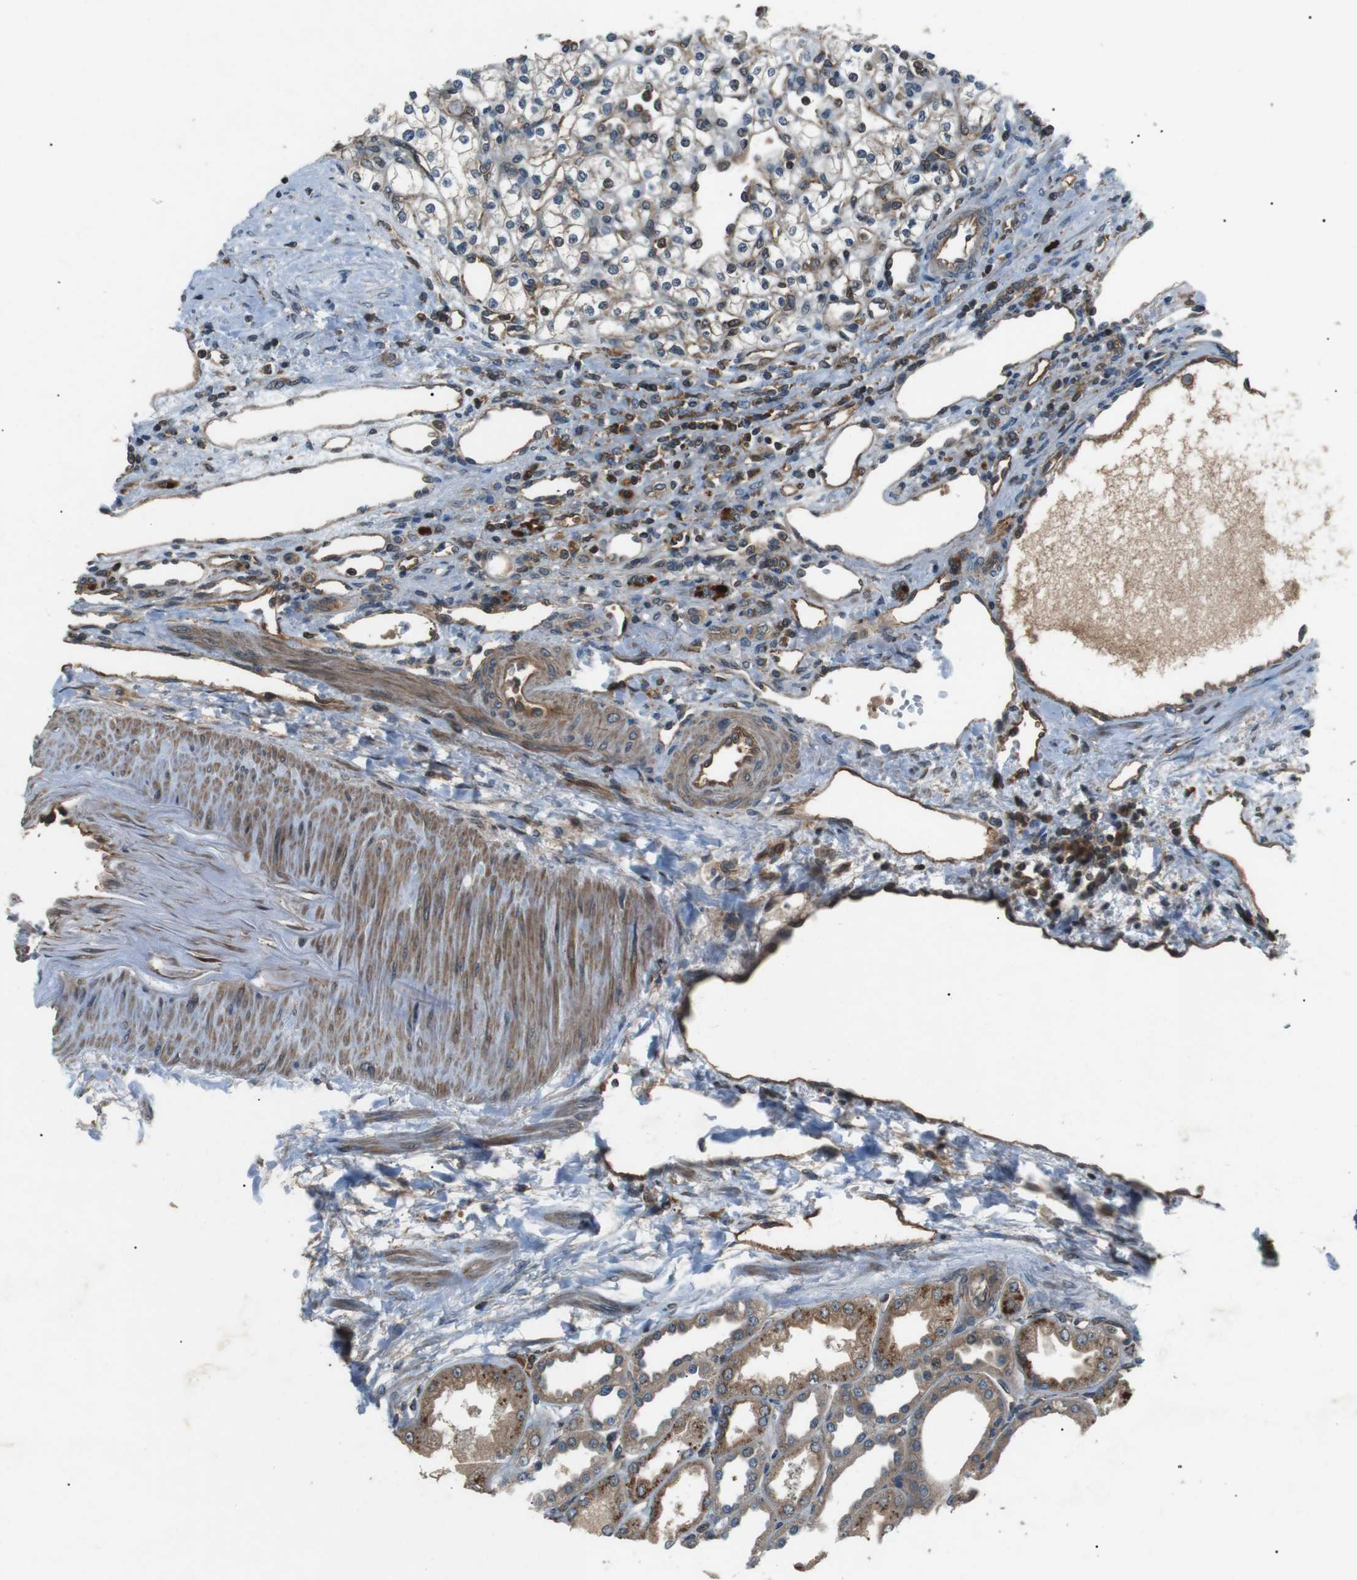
{"staining": {"intensity": "weak", "quantity": "<25%", "location": "cytoplasmic/membranous"}, "tissue": "renal cancer", "cell_type": "Tumor cells", "image_type": "cancer", "snomed": [{"axis": "morphology", "description": "Normal tissue, NOS"}, {"axis": "morphology", "description": "Adenocarcinoma, NOS"}, {"axis": "topography", "description": "Kidney"}], "caption": "Immunohistochemistry (IHC) image of neoplastic tissue: renal cancer (adenocarcinoma) stained with DAB (3,3'-diaminobenzidine) reveals no significant protein expression in tumor cells.", "gene": "GPR161", "patient": {"sex": "female", "age": 55}}